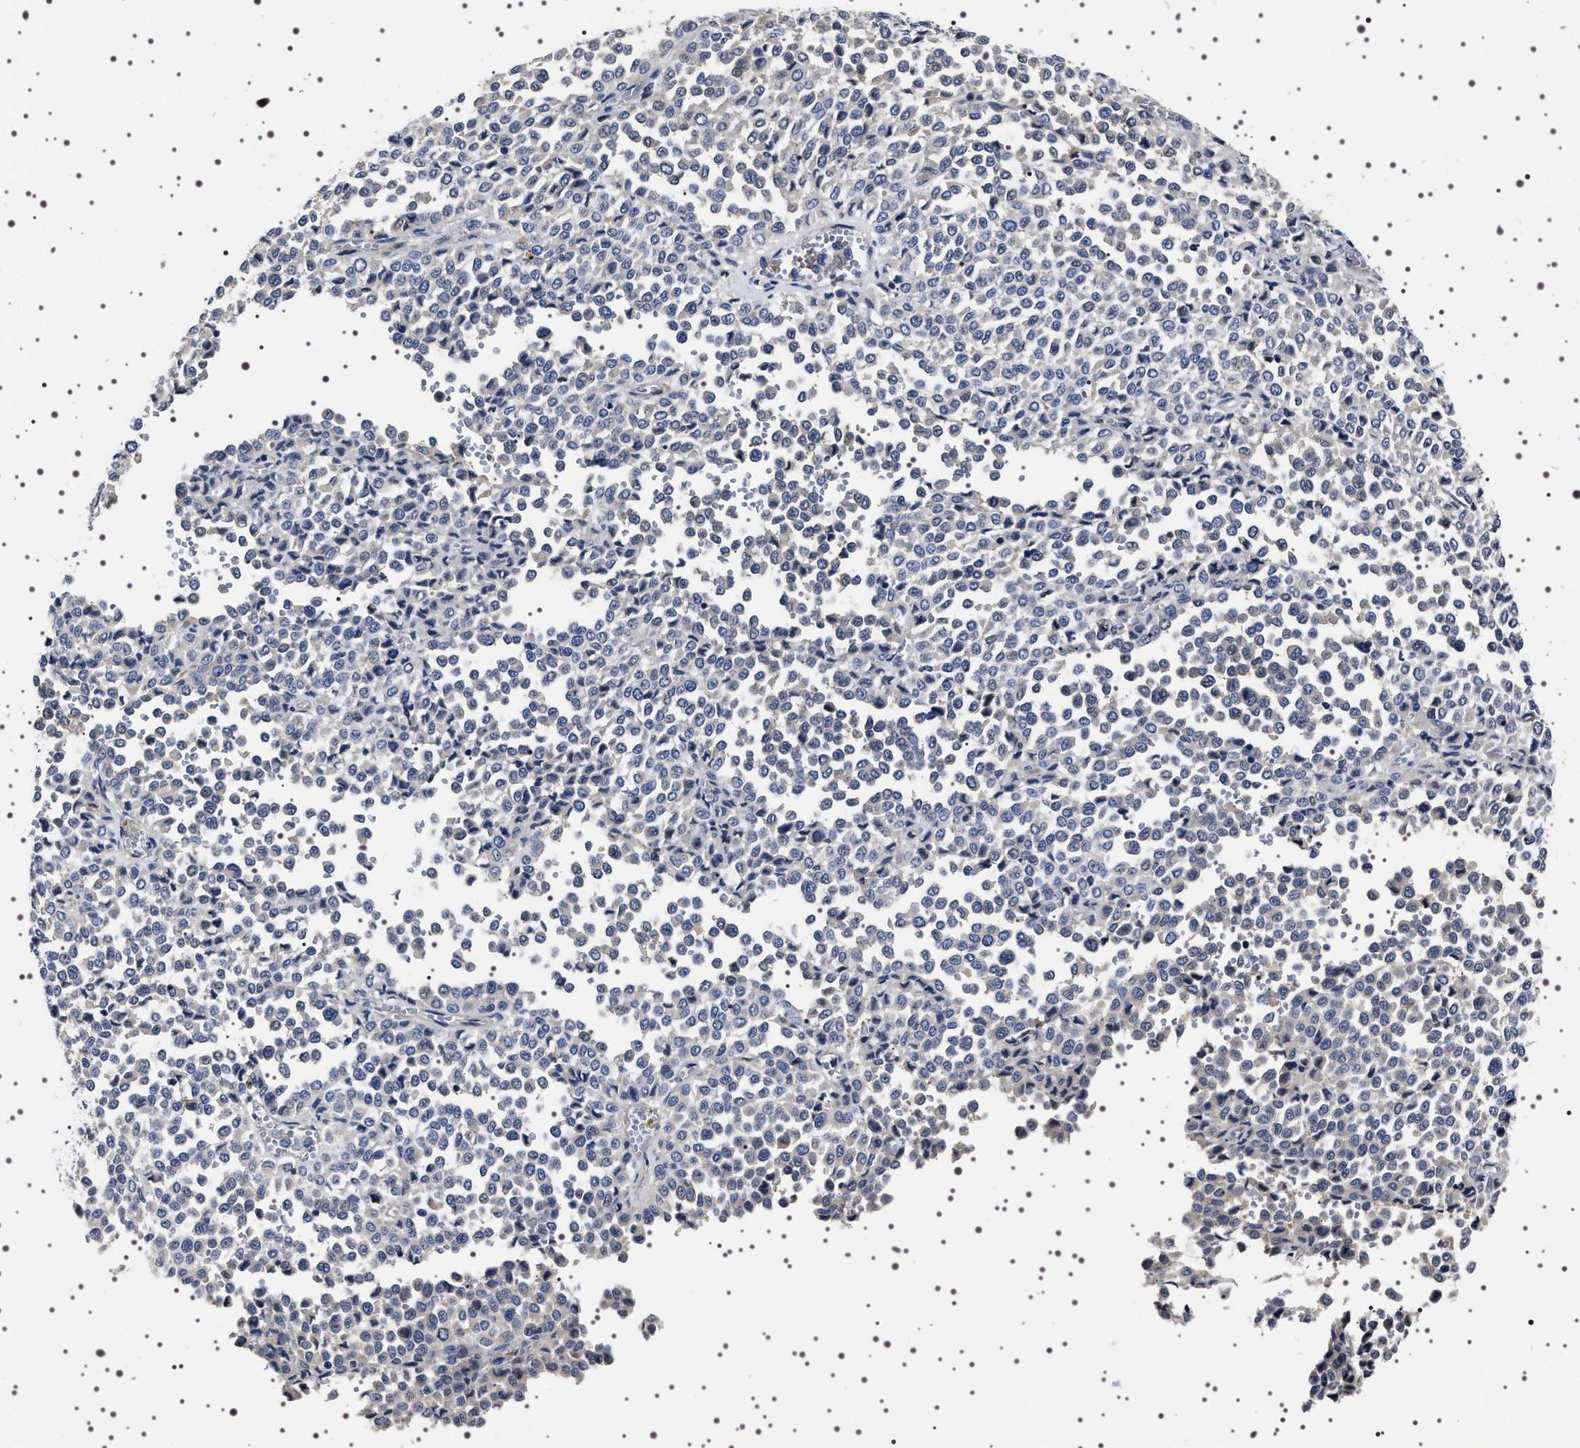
{"staining": {"intensity": "negative", "quantity": "none", "location": "none"}, "tissue": "melanoma", "cell_type": "Tumor cells", "image_type": "cancer", "snomed": [{"axis": "morphology", "description": "Malignant melanoma, Metastatic site"}, {"axis": "topography", "description": "Pancreas"}], "caption": "DAB (3,3'-diaminobenzidine) immunohistochemical staining of human malignant melanoma (metastatic site) demonstrates no significant positivity in tumor cells.", "gene": "TARBP1", "patient": {"sex": "female", "age": 30}}